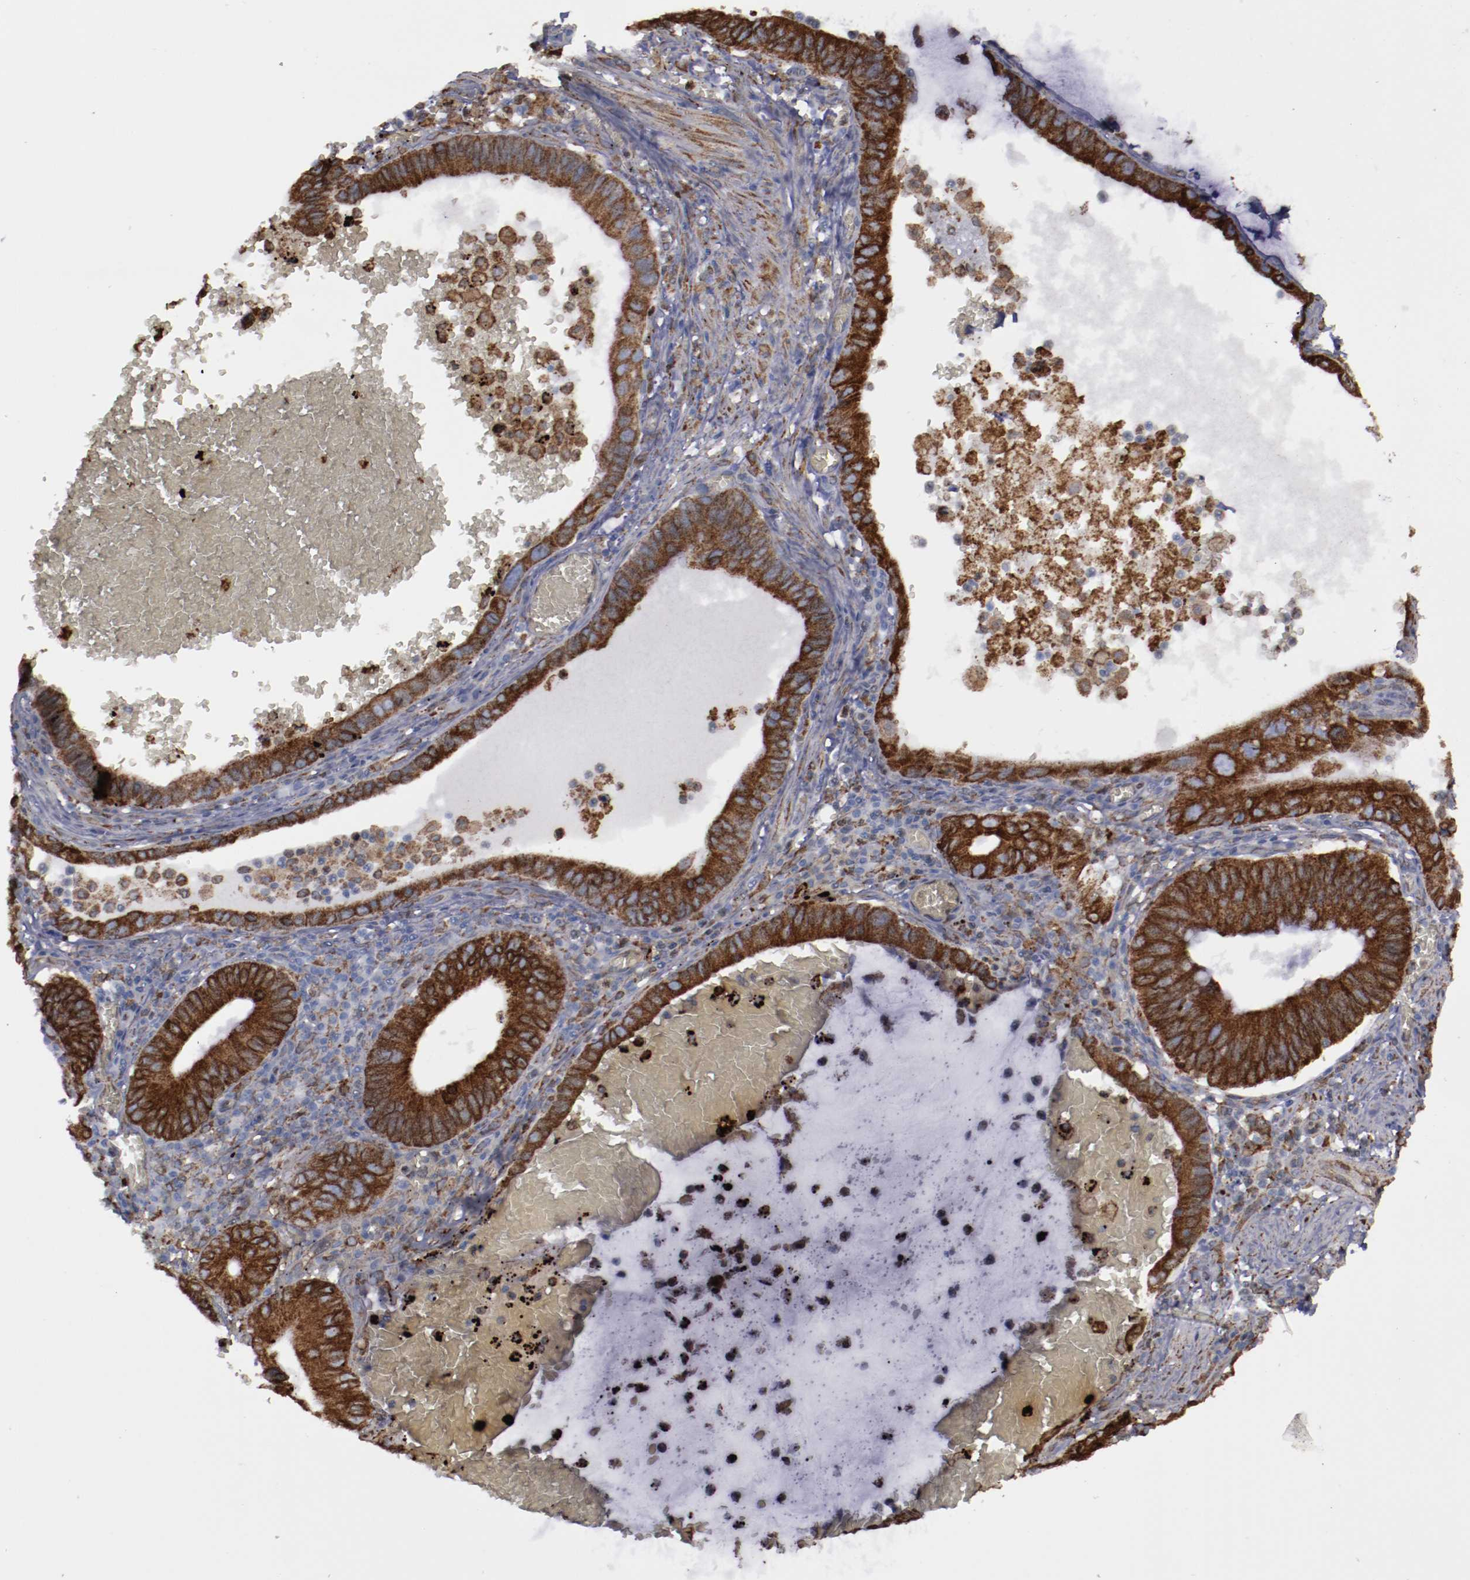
{"staining": {"intensity": "strong", "quantity": ">75%", "location": "cytoplasmic/membranous"}, "tissue": "stomach cancer", "cell_type": "Tumor cells", "image_type": "cancer", "snomed": [{"axis": "morphology", "description": "Adenocarcinoma, NOS"}, {"axis": "topography", "description": "Stomach"}, {"axis": "topography", "description": "Gastric cardia"}], "caption": "This is an image of immunohistochemistry (IHC) staining of stomach adenocarcinoma, which shows strong positivity in the cytoplasmic/membranous of tumor cells.", "gene": "ERLIN2", "patient": {"sex": "male", "age": 59}}